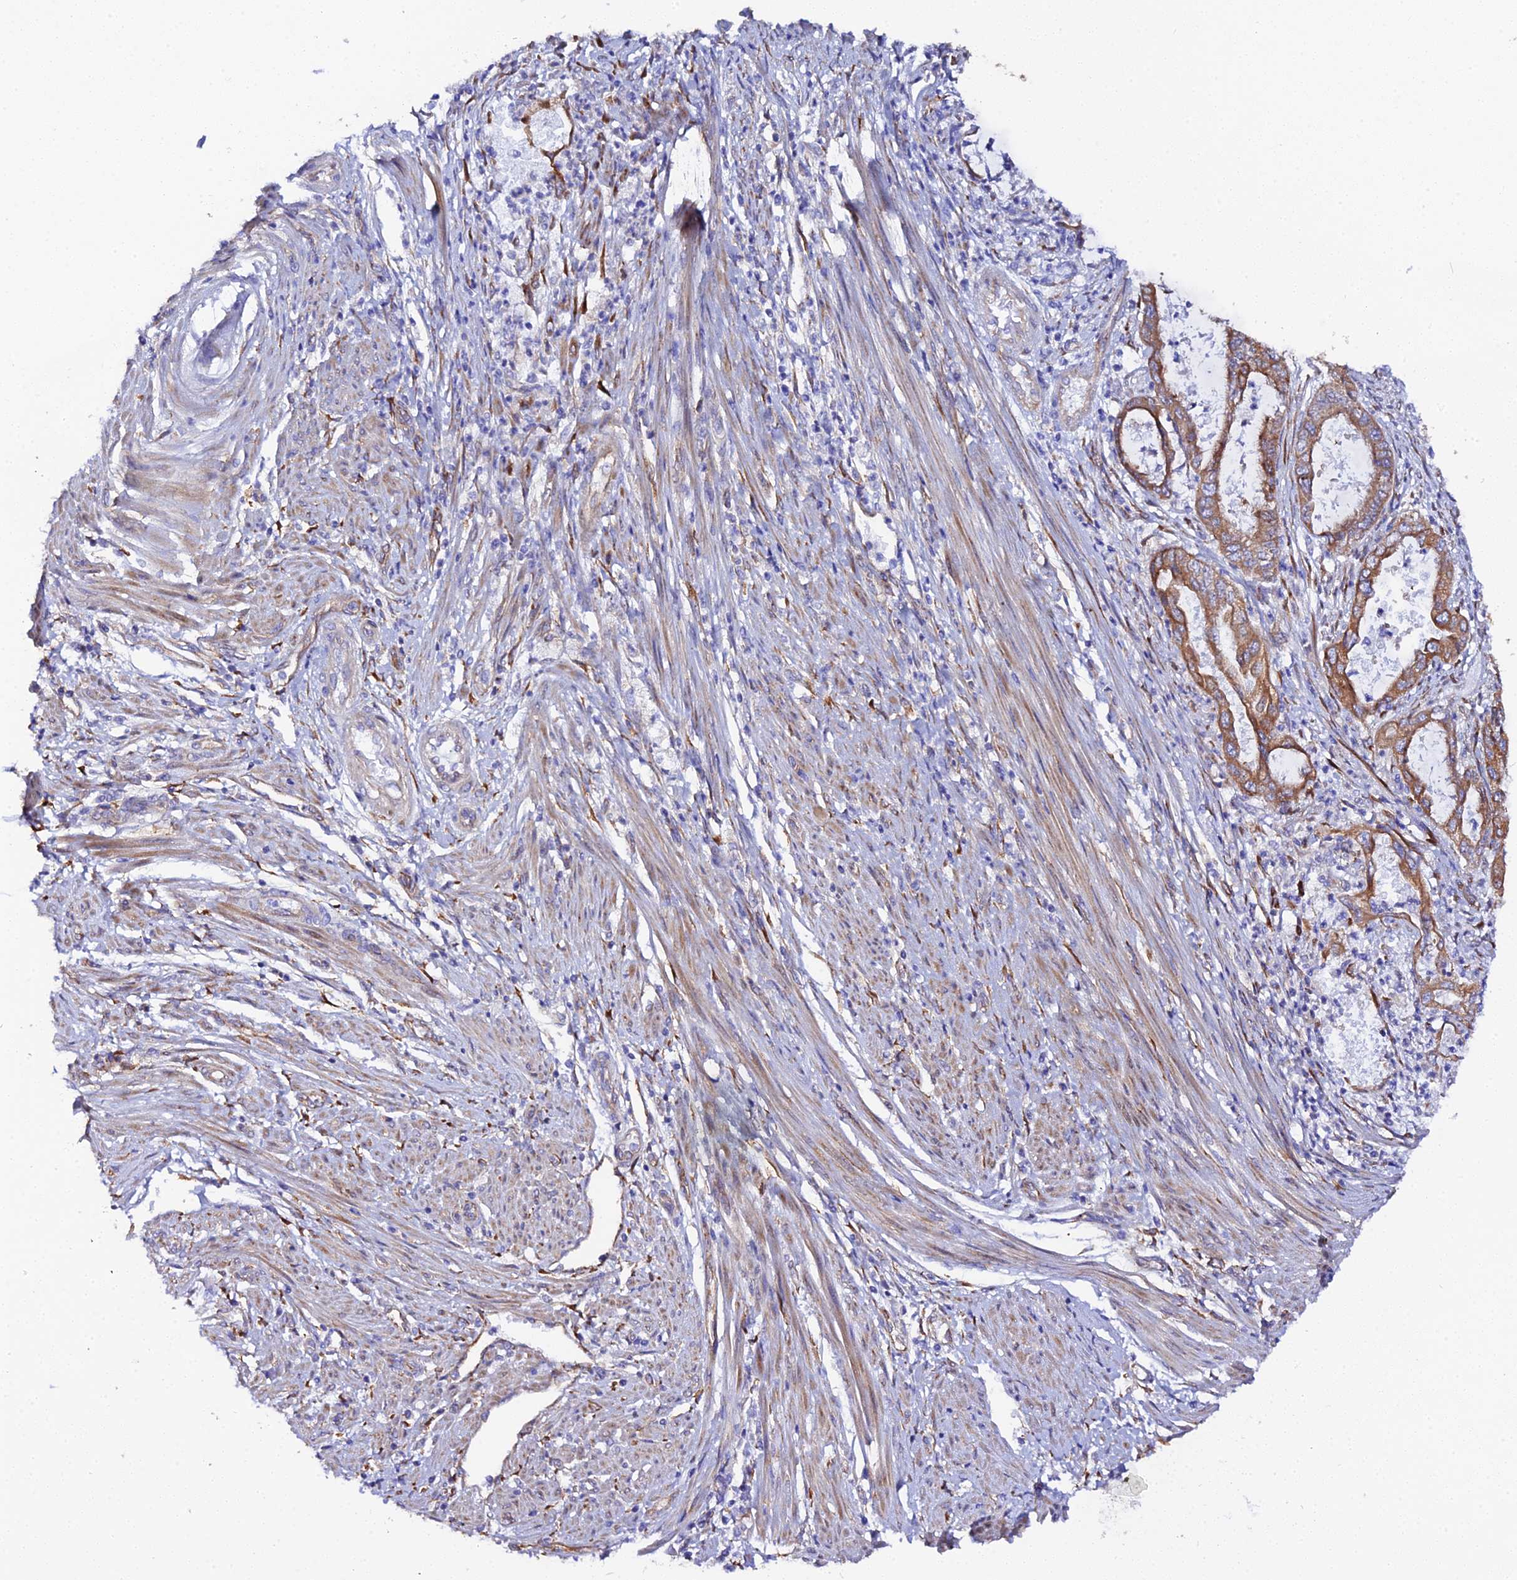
{"staining": {"intensity": "moderate", "quantity": ">75%", "location": "cytoplasmic/membranous"}, "tissue": "endometrial cancer", "cell_type": "Tumor cells", "image_type": "cancer", "snomed": [{"axis": "morphology", "description": "Adenocarcinoma, NOS"}, {"axis": "topography", "description": "Endometrium"}], "caption": "Moderate cytoplasmic/membranous protein staining is appreciated in about >75% of tumor cells in endometrial cancer. The protein of interest is shown in brown color, while the nuclei are stained blue.", "gene": "CFAP45", "patient": {"sex": "female", "age": 51}}